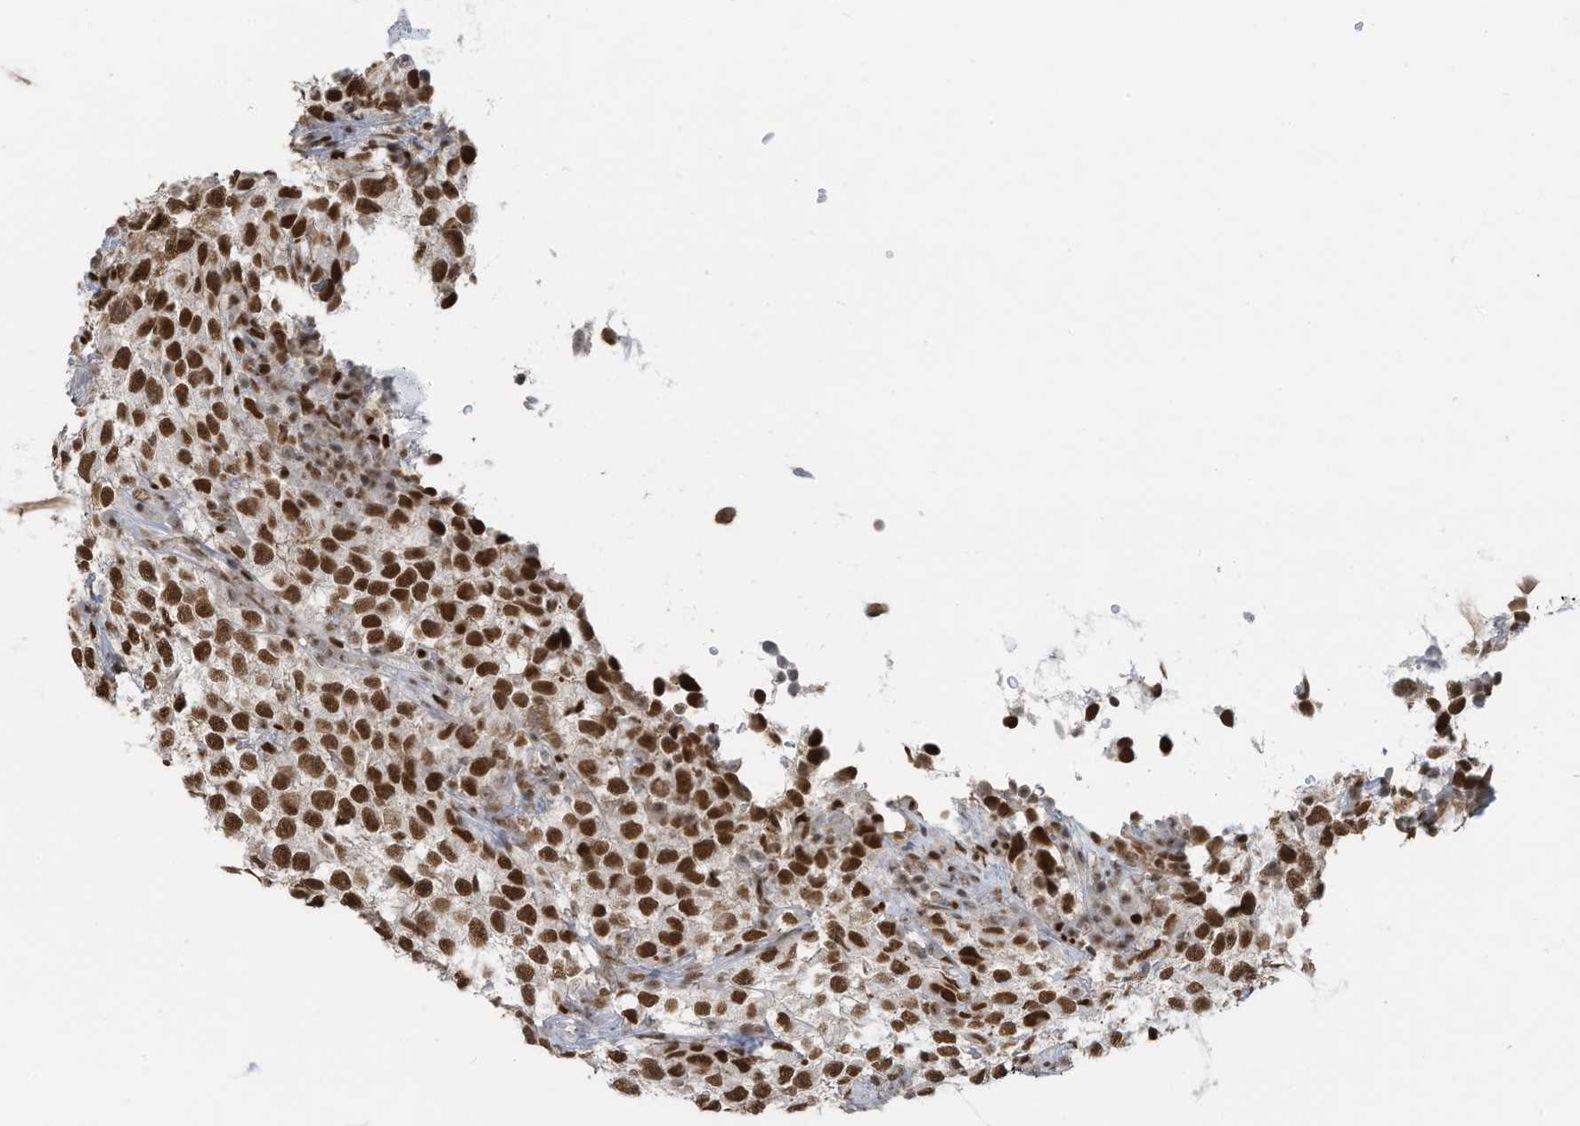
{"staining": {"intensity": "strong", "quantity": ">75%", "location": "nuclear"}, "tissue": "testis cancer", "cell_type": "Tumor cells", "image_type": "cancer", "snomed": [{"axis": "morphology", "description": "Seminoma, NOS"}, {"axis": "topography", "description": "Testis"}], "caption": "Seminoma (testis) stained with immunohistochemistry exhibits strong nuclear staining in about >75% of tumor cells.", "gene": "DBR1", "patient": {"sex": "male", "age": 22}}